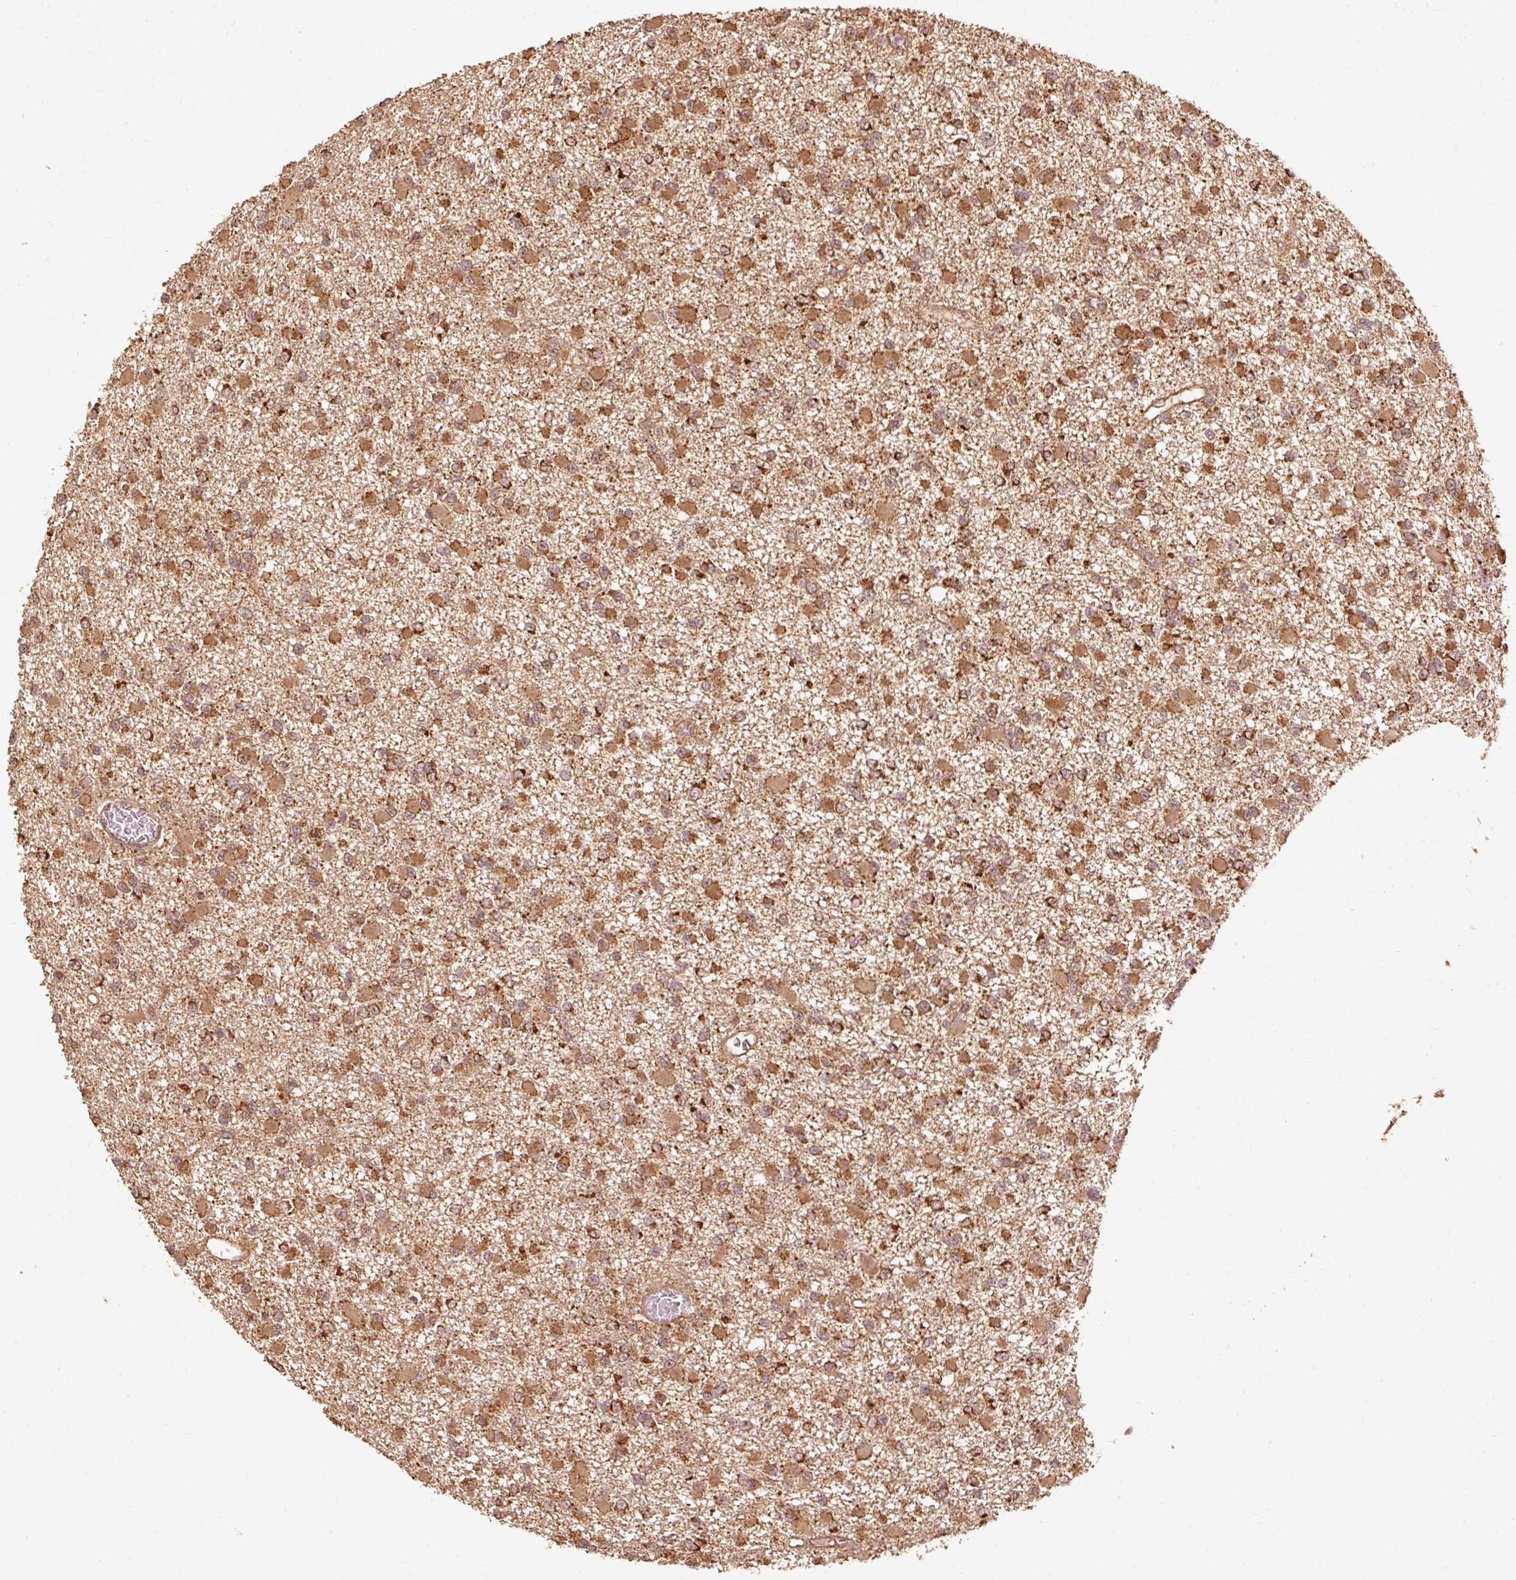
{"staining": {"intensity": "moderate", "quantity": ">75%", "location": "cytoplasmic/membranous"}, "tissue": "glioma", "cell_type": "Tumor cells", "image_type": "cancer", "snomed": [{"axis": "morphology", "description": "Glioma, malignant, Low grade"}, {"axis": "topography", "description": "Brain"}], "caption": "Malignant glioma (low-grade) tissue demonstrates moderate cytoplasmic/membranous expression in approximately >75% of tumor cells, visualized by immunohistochemistry.", "gene": "MRPL16", "patient": {"sex": "female", "age": 22}}